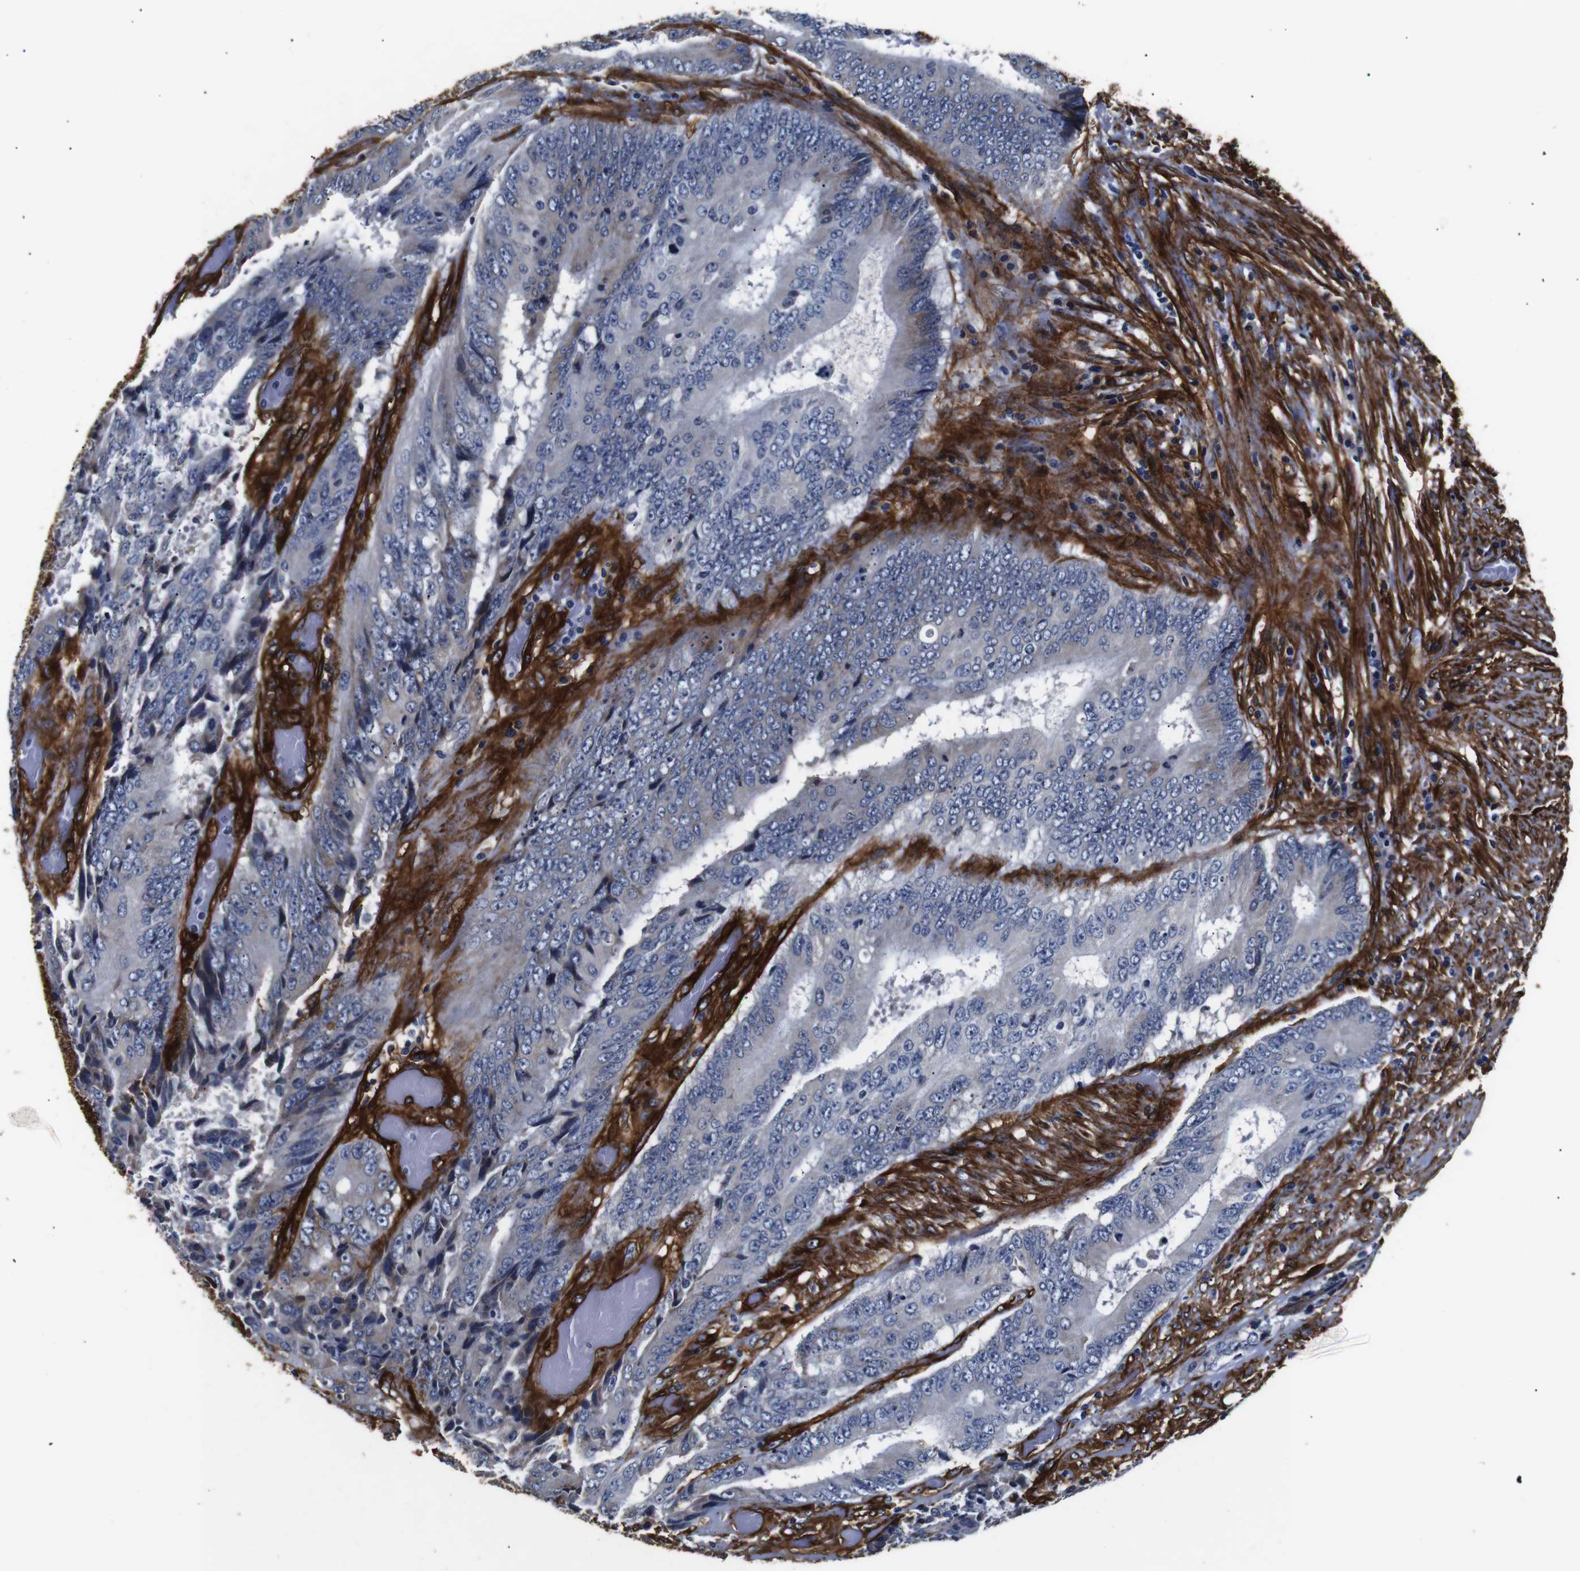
{"staining": {"intensity": "moderate", "quantity": "<25%", "location": "cytoplasmic/membranous"}, "tissue": "colorectal cancer", "cell_type": "Tumor cells", "image_type": "cancer", "snomed": [{"axis": "morphology", "description": "Adenocarcinoma, NOS"}, {"axis": "topography", "description": "Rectum"}], "caption": "This is a micrograph of immunohistochemistry (IHC) staining of colorectal adenocarcinoma, which shows moderate staining in the cytoplasmic/membranous of tumor cells.", "gene": "CAV2", "patient": {"sex": "male", "age": 72}}